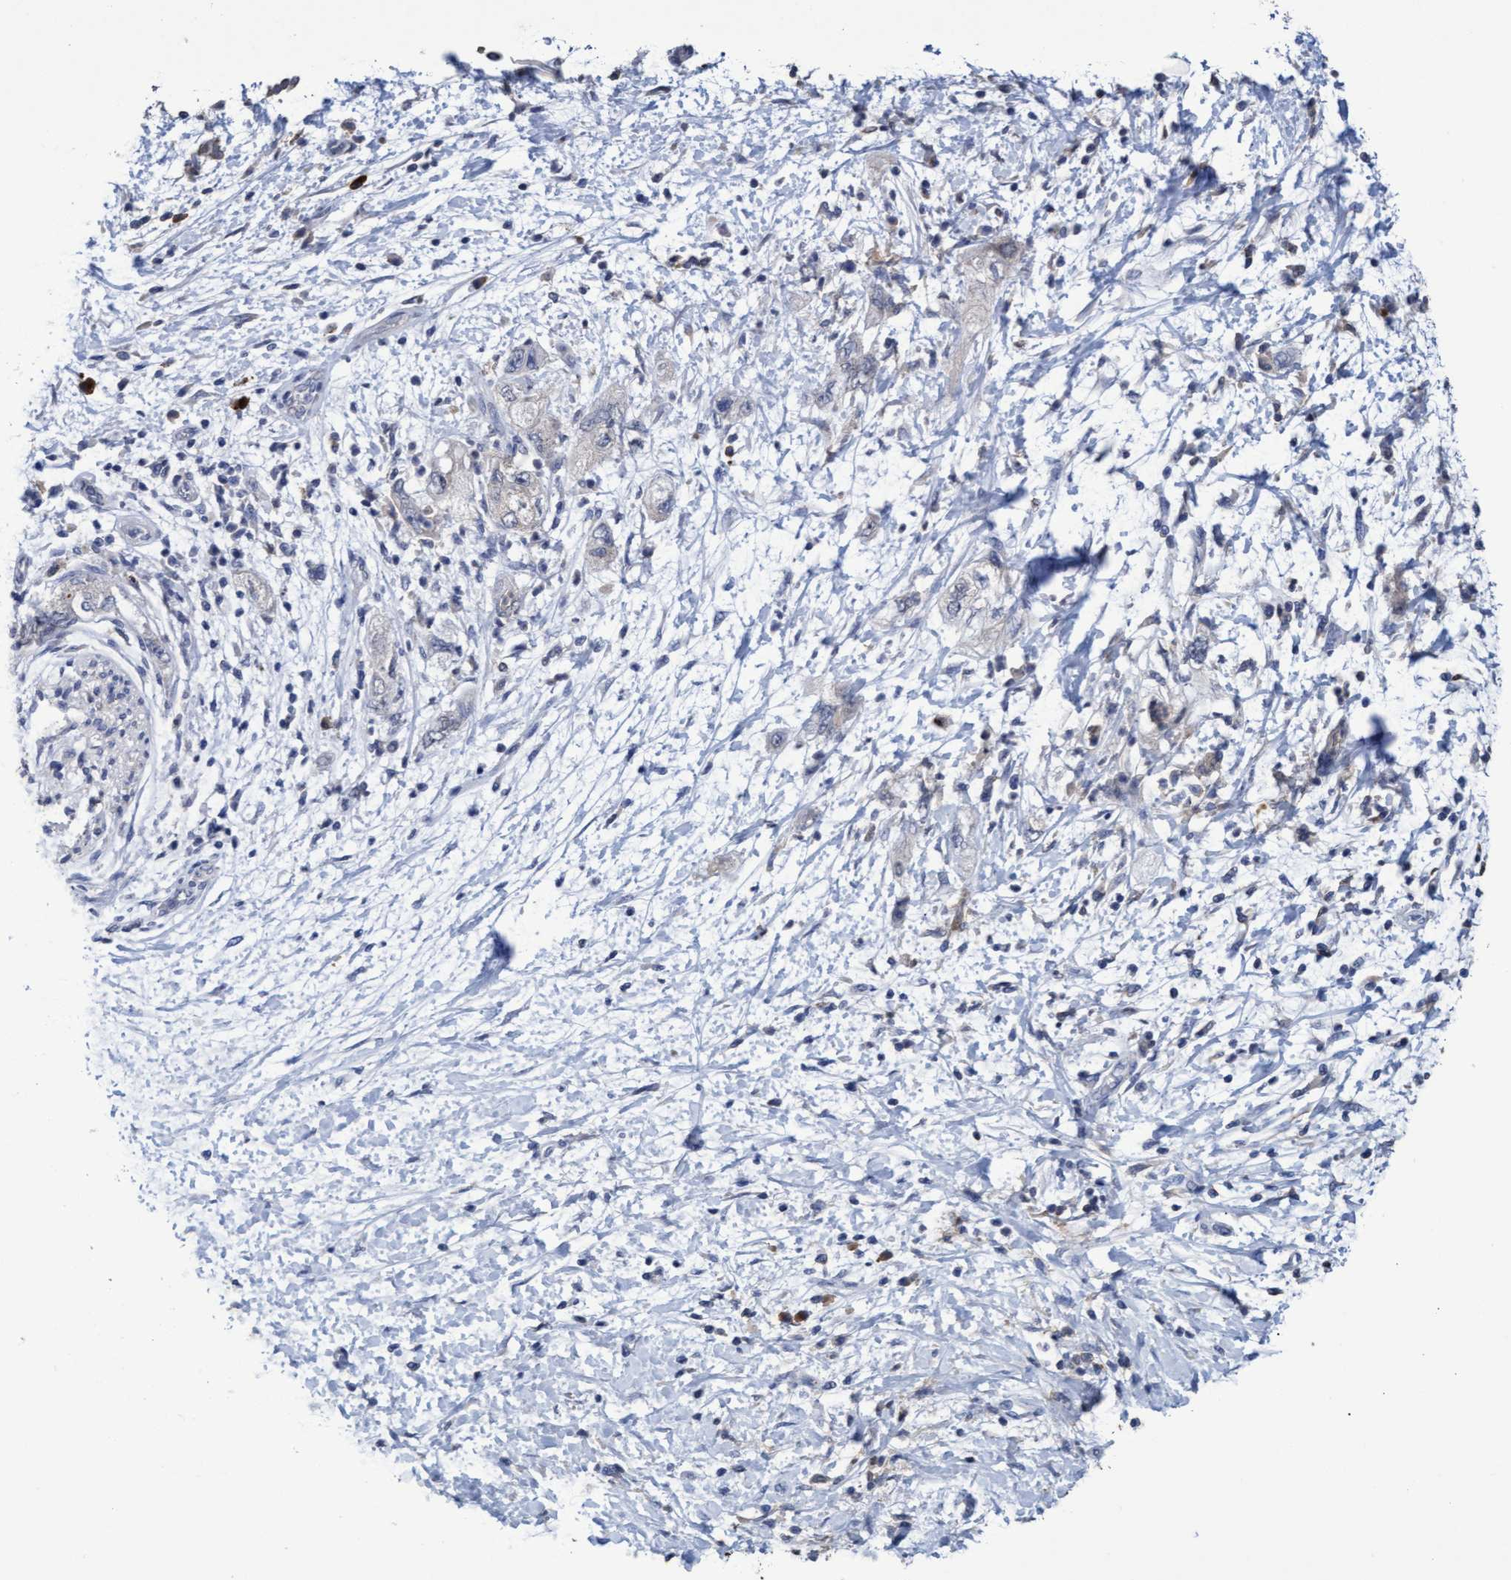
{"staining": {"intensity": "negative", "quantity": "none", "location": "none"}, "tissue": "pancreatic cancer", "cell_type": "Tumor cells", "image_type": "cancer", "snomed": [{"axis": "morphology", "description": "Adenocarcinoma, NOS"}, {"axis": "topography", "description": "Pancreas"}], "caption": "Immunohistochemistry photomicrograph of pancreatic cancer (adenocarcinoma) stained for a protein (brown), which reveals no positivity in tumor cells.", "gene": "GPR39", "patient": {"sex": "female", "age": 73}}